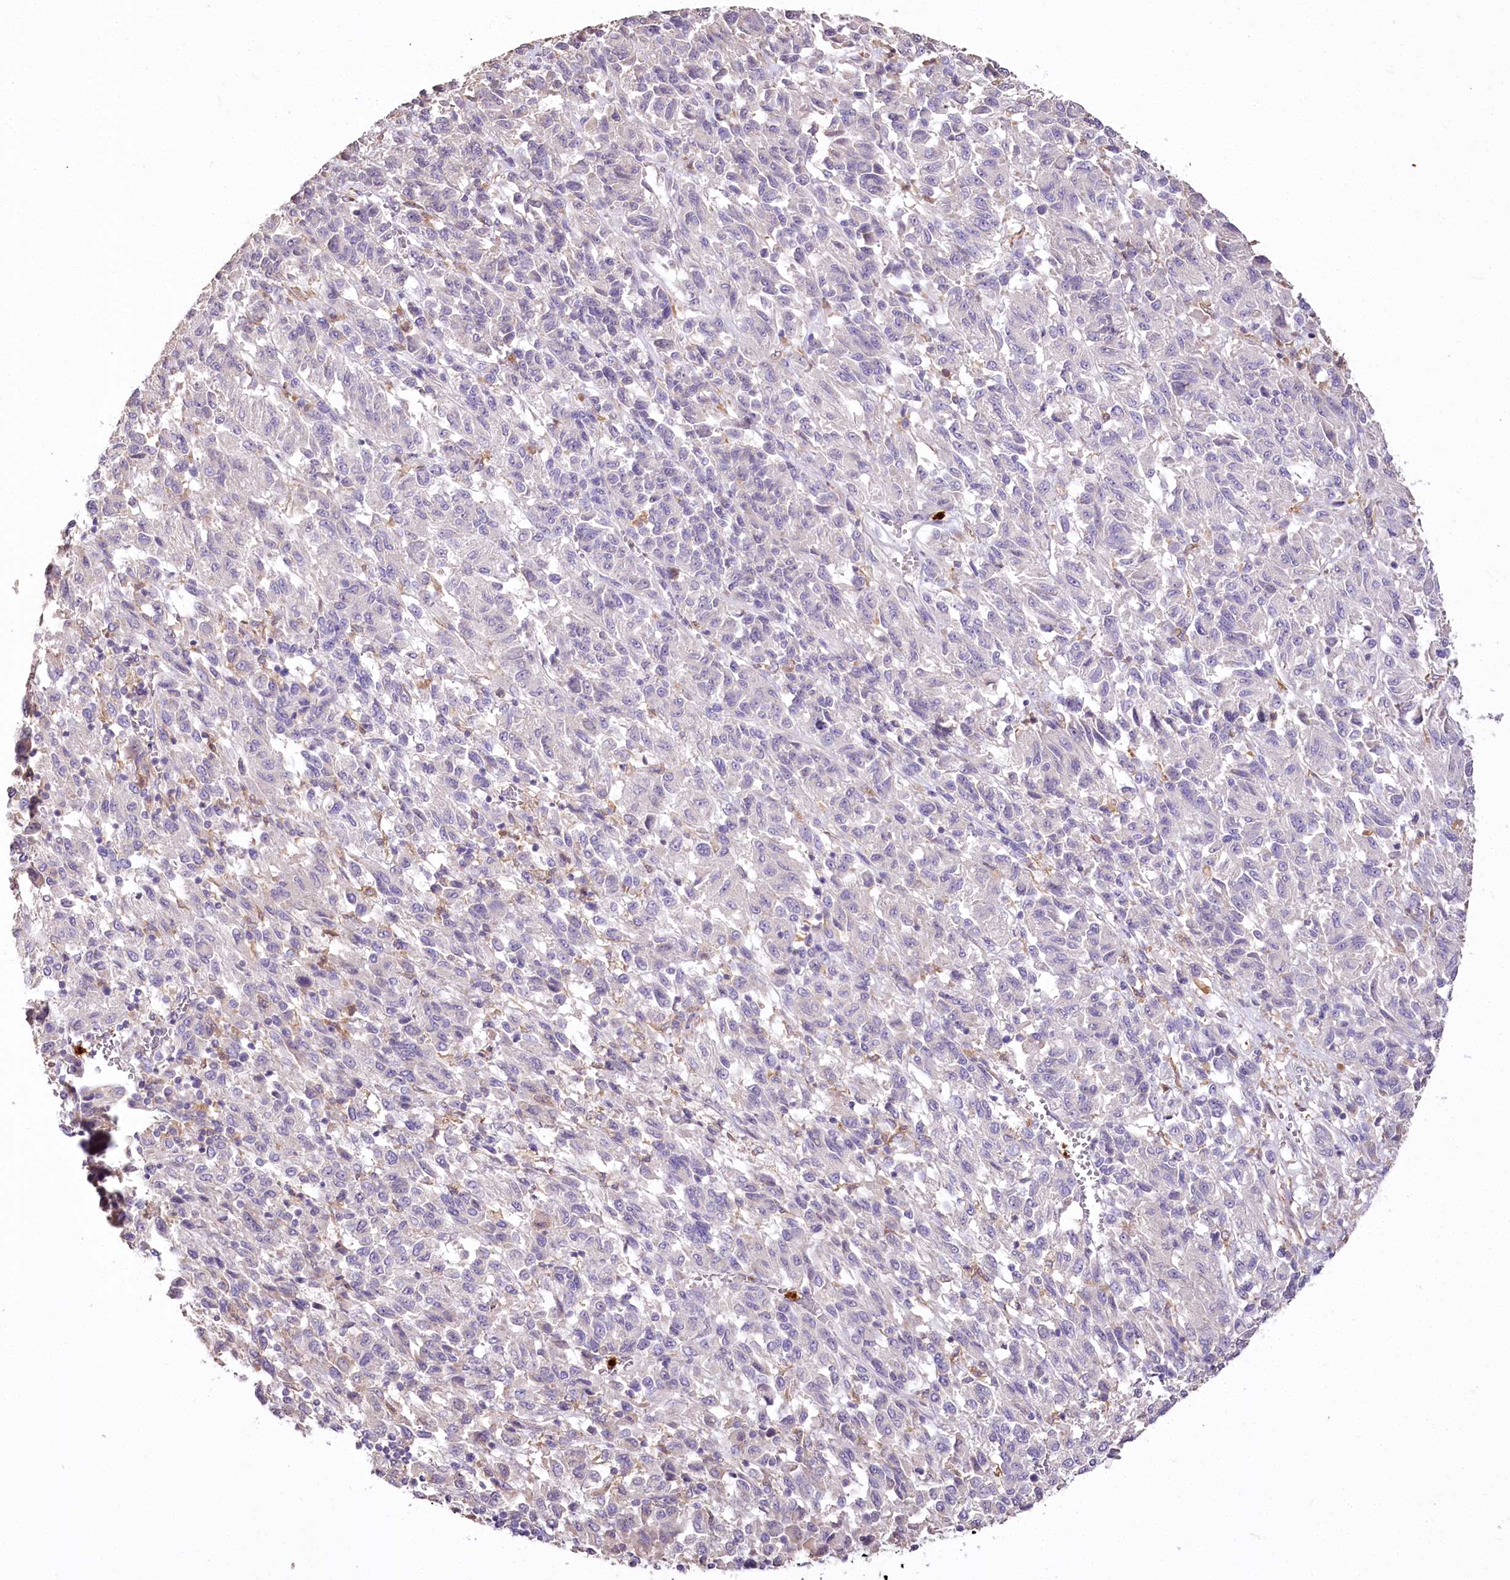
{"staining": {"intensity": "negative", "quantity": "none", "location": "none"}, "tissue": "melanoma", "cell_type": "Tumor cells", "image_type": "cancer", "snomed": [{"axis": "morphology", "description": "Malignant melanoma, Metastatic site"}, {"axis": "topography", "description": "Lung"}], "caption": "Image shows no significant protein staining in tumor cells of melanoma.", "gene": "DPYD", "patient": {"sex": "male", "age": 64}}